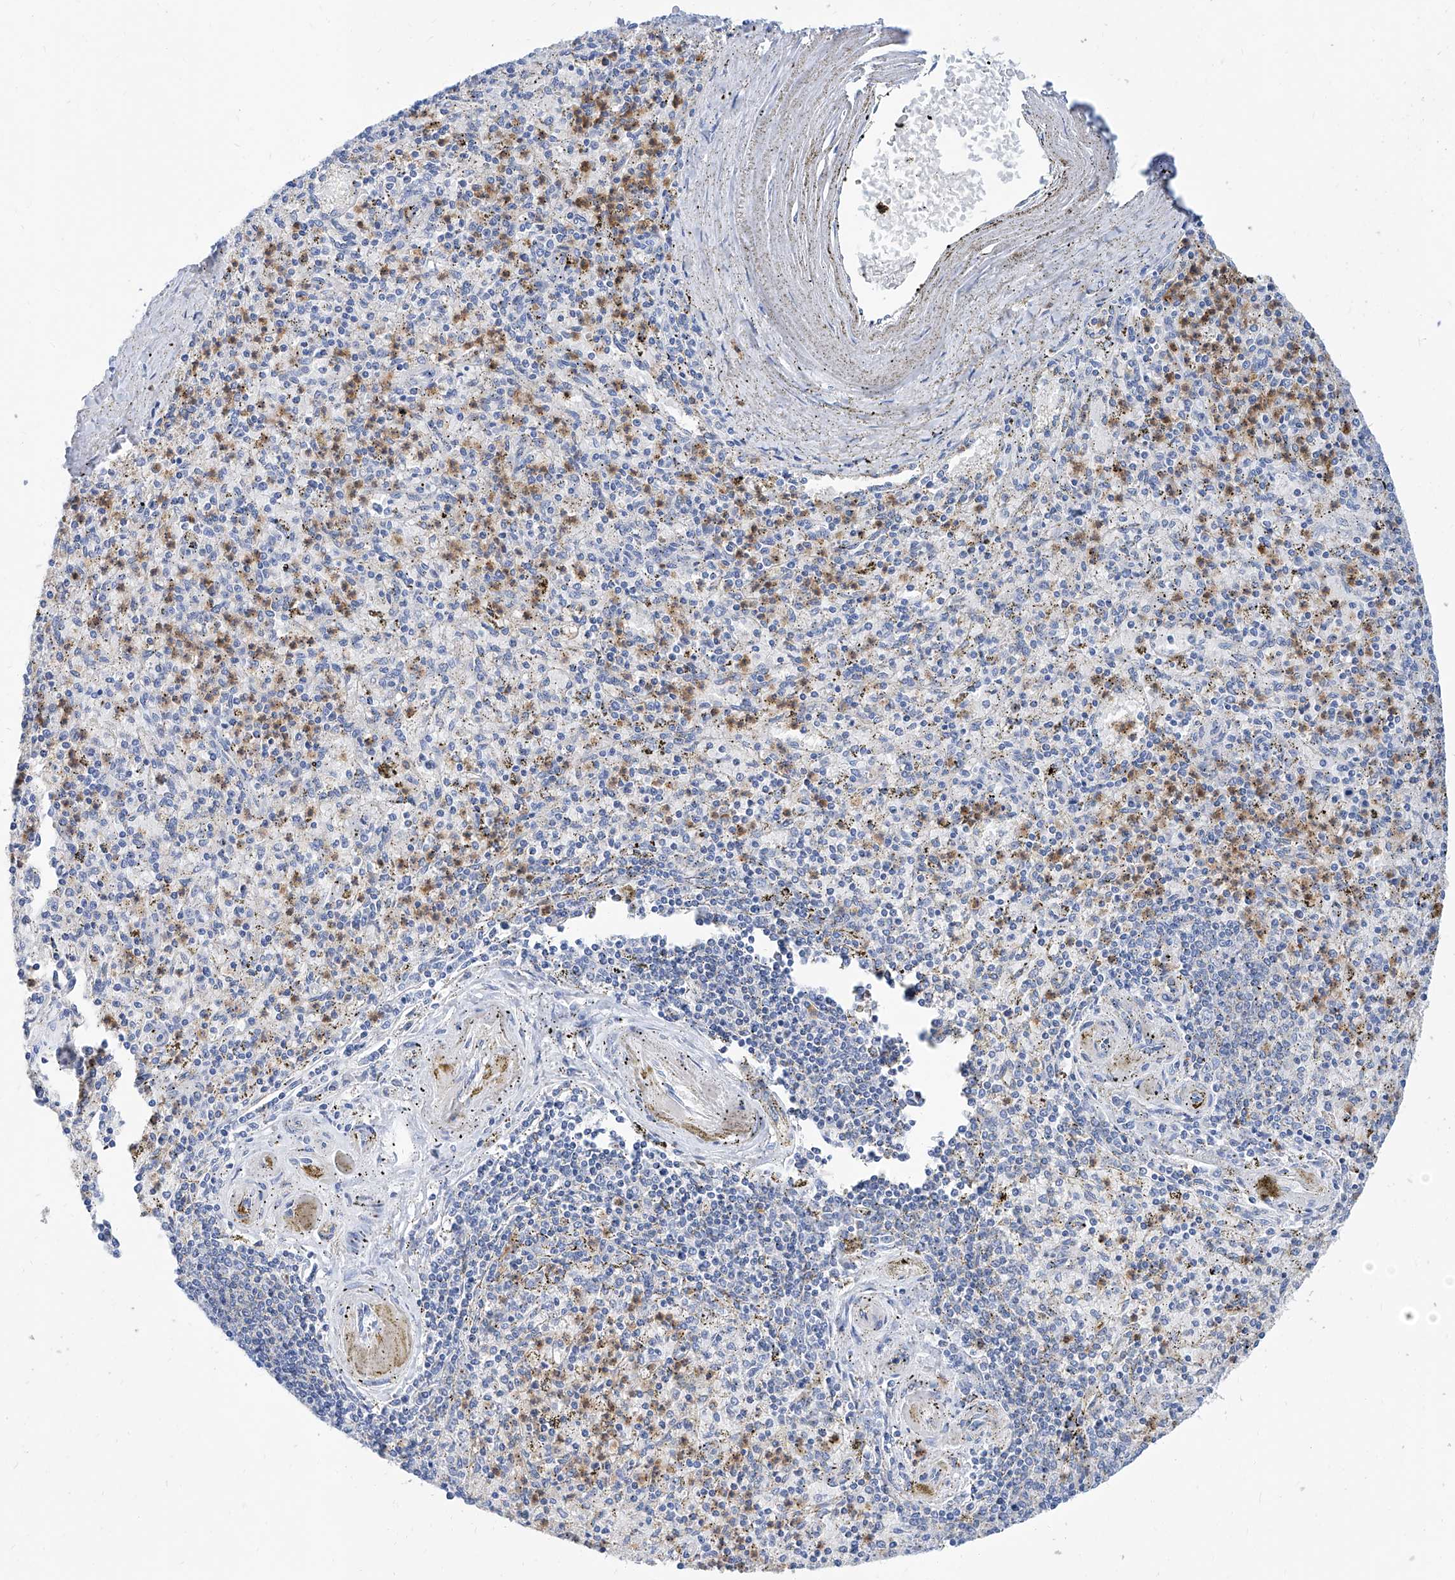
{"staining": {"intensity": "moderate", "quantity": "25%-75%", "location": "cytoplasmic/membranous"}, "tissue": "spleen", "cell_type": "Cells in red pulp", "image_type": "normal", "snomed": [{"axis": "morphology", "description": "Normal tissue, NOS"}, {"axis": "topography", "description": "Spleen"}], "caption": "Immunohistochemistry (IHC) histopathology image of unremarkable spleen: spleen stained using immunohistochemistry exhibits medium levels of moderate protein expression localized specifically in the cytoplasmic/membranous of cells in red pulp, appearing as a cytoplasmic/membranous brown color.", "gene": "SLC25A29", "patient": {"sex": "male", "age": 72}}